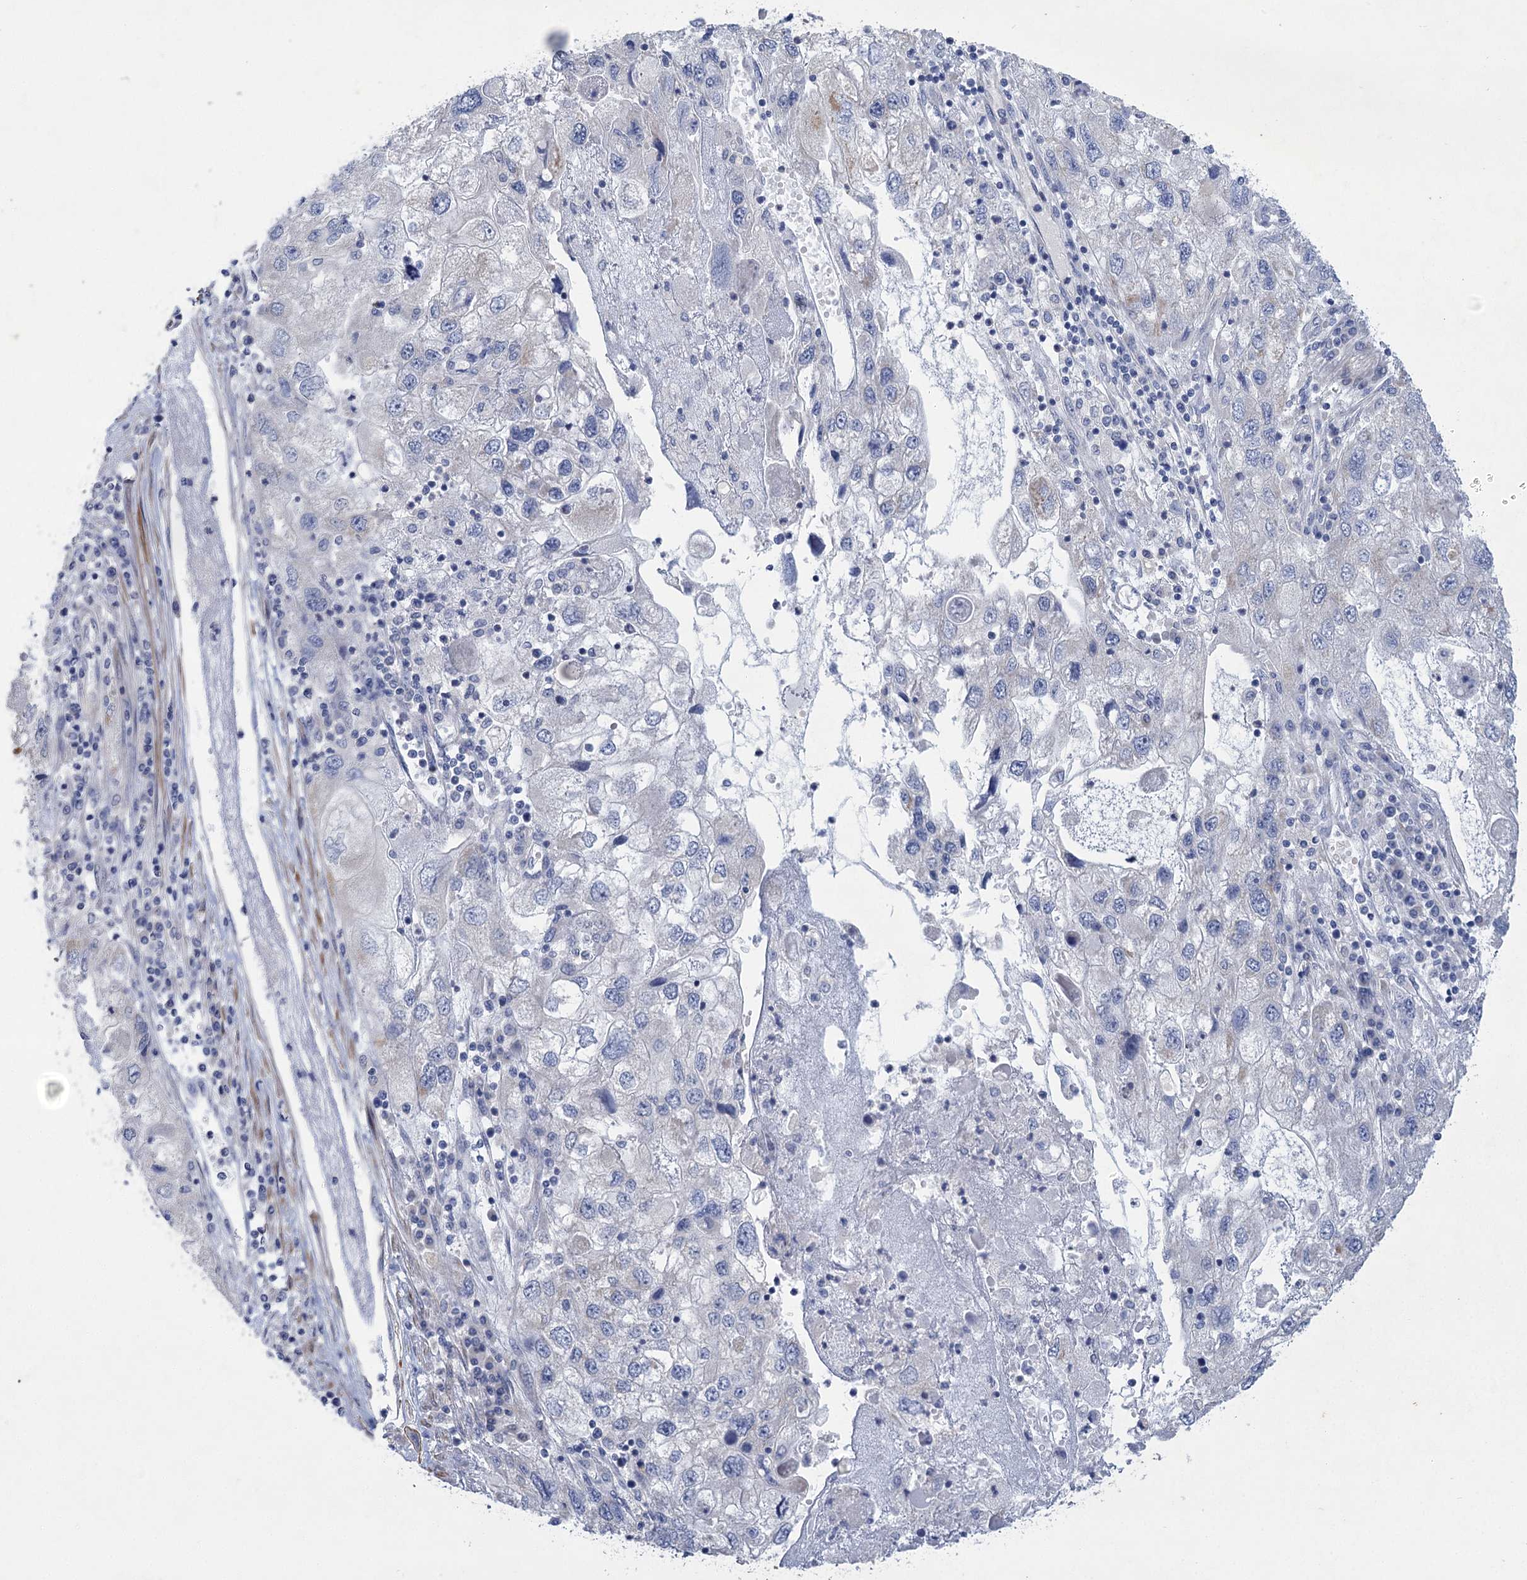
{"staining": {"intensity": "negative", "quantity": "none", "location": "none"}, "tissue": "endometrial cancer", "cell_type": "Tumor cells", "image_type": "cancer", "snomed": [{"axis": "morphology", "description": "Adenocarcinoma, NOS"}, {"axis": "topography", "description": "Endometrium"}], "caption": "IHC micrograph of human endometrial cancer (adenocarcinoma) stained for a protein (brown), which exhibits no positivity in tumor cells.", "gene": "DHTKD1", "patient": {"sex": "female", "age": 49}}